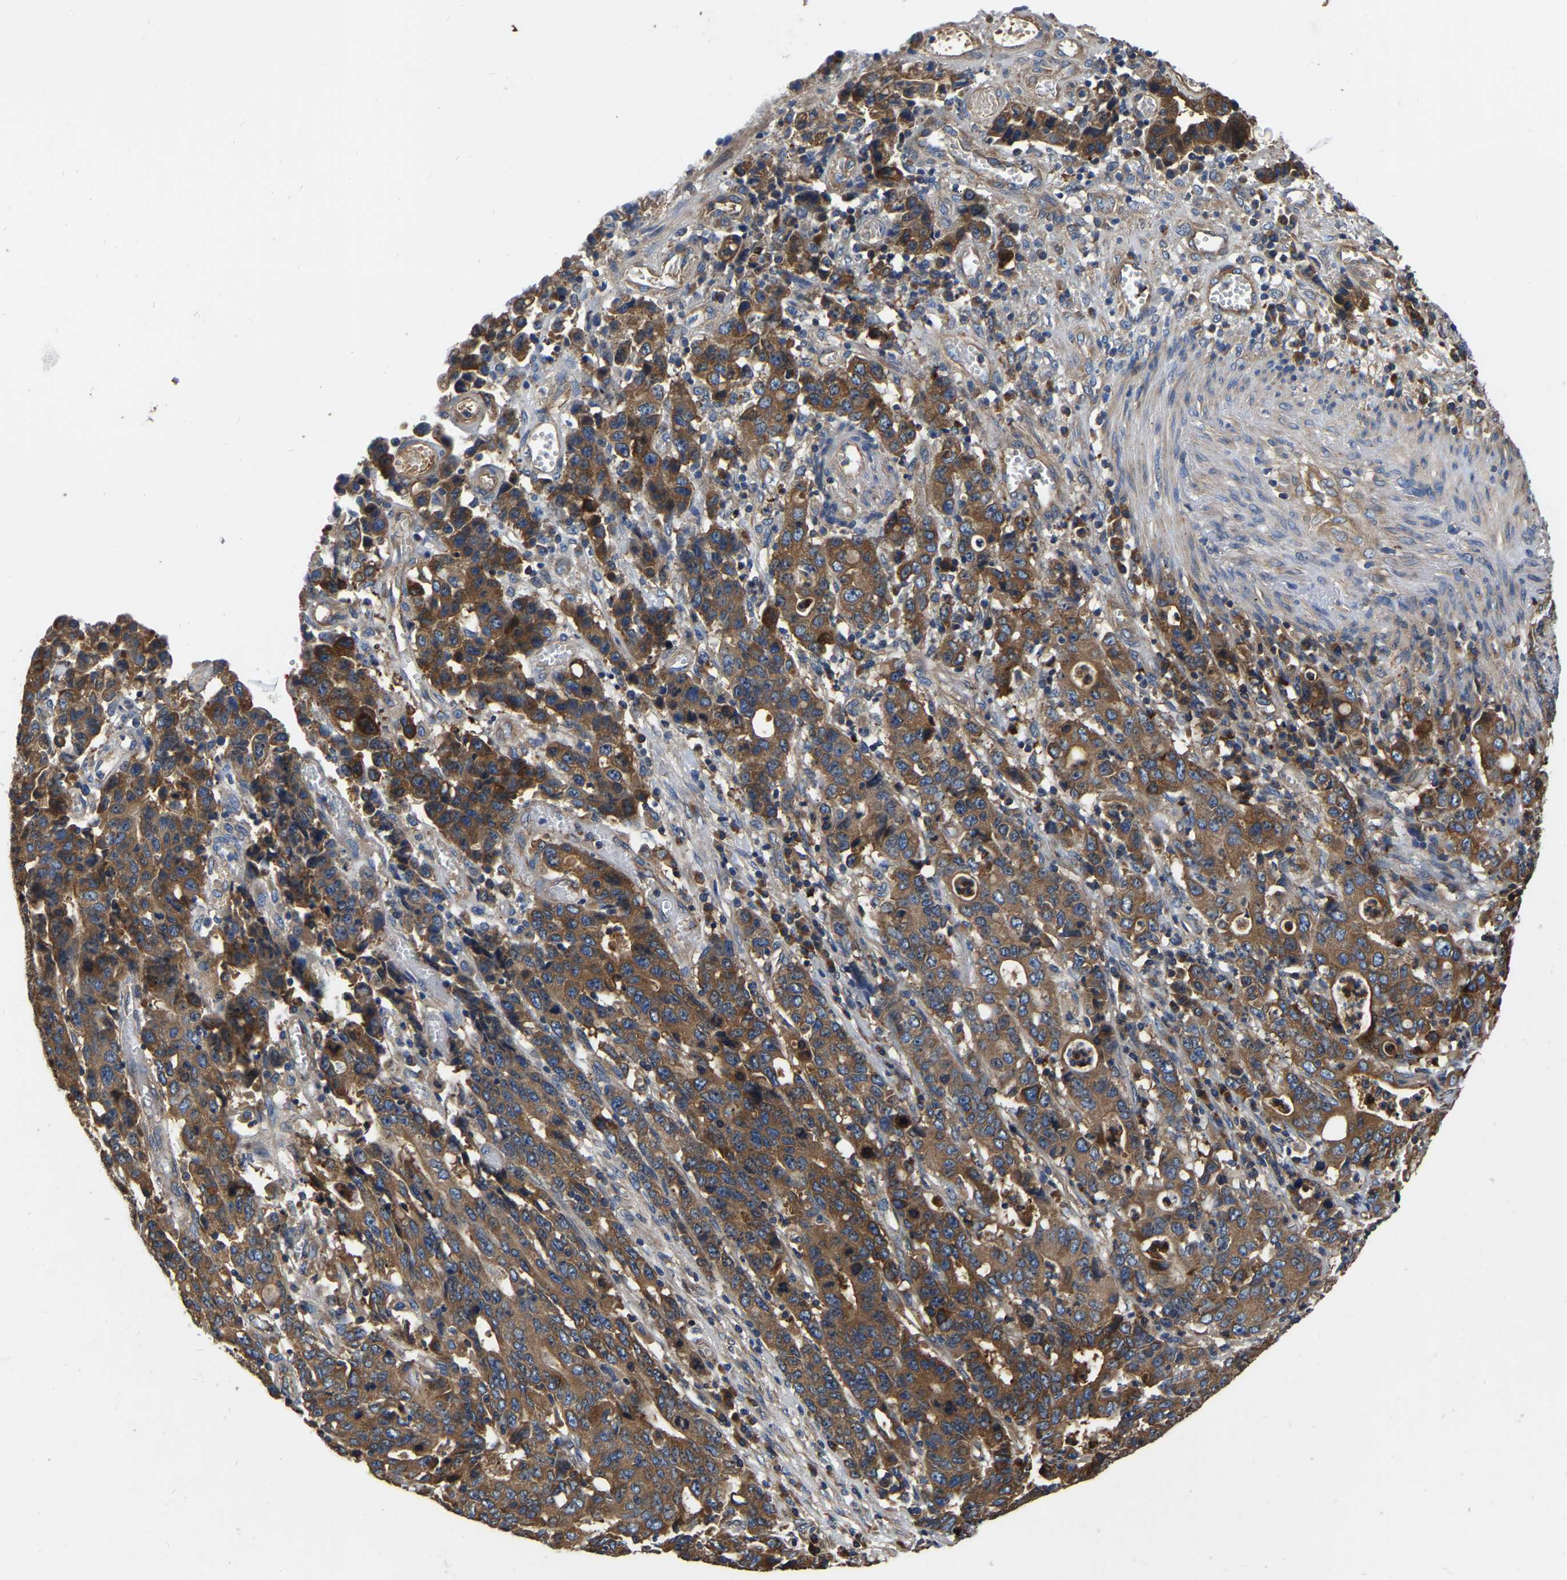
{"staining": {"intensity": "strong", "quantity": ">75%", "location": "cytoplasmic/membranous"}, "tissue": "stomach cancer", "cell_type": "Tumor cells", "image_type": "cancer", "snomed": [{"axis": "morphology", "description": "Adenocarcinoma, NOS"}, {"axis": "topography", "description": "Stomach, upper"}], "caption": "Stomach cancer stained with a brown dye reveals strong cytoplasmic/membranous positive positivity in approximately >75% of tumor cells.", "gene": "GARS1", "patient": {"sex": "male", "age": 69}}